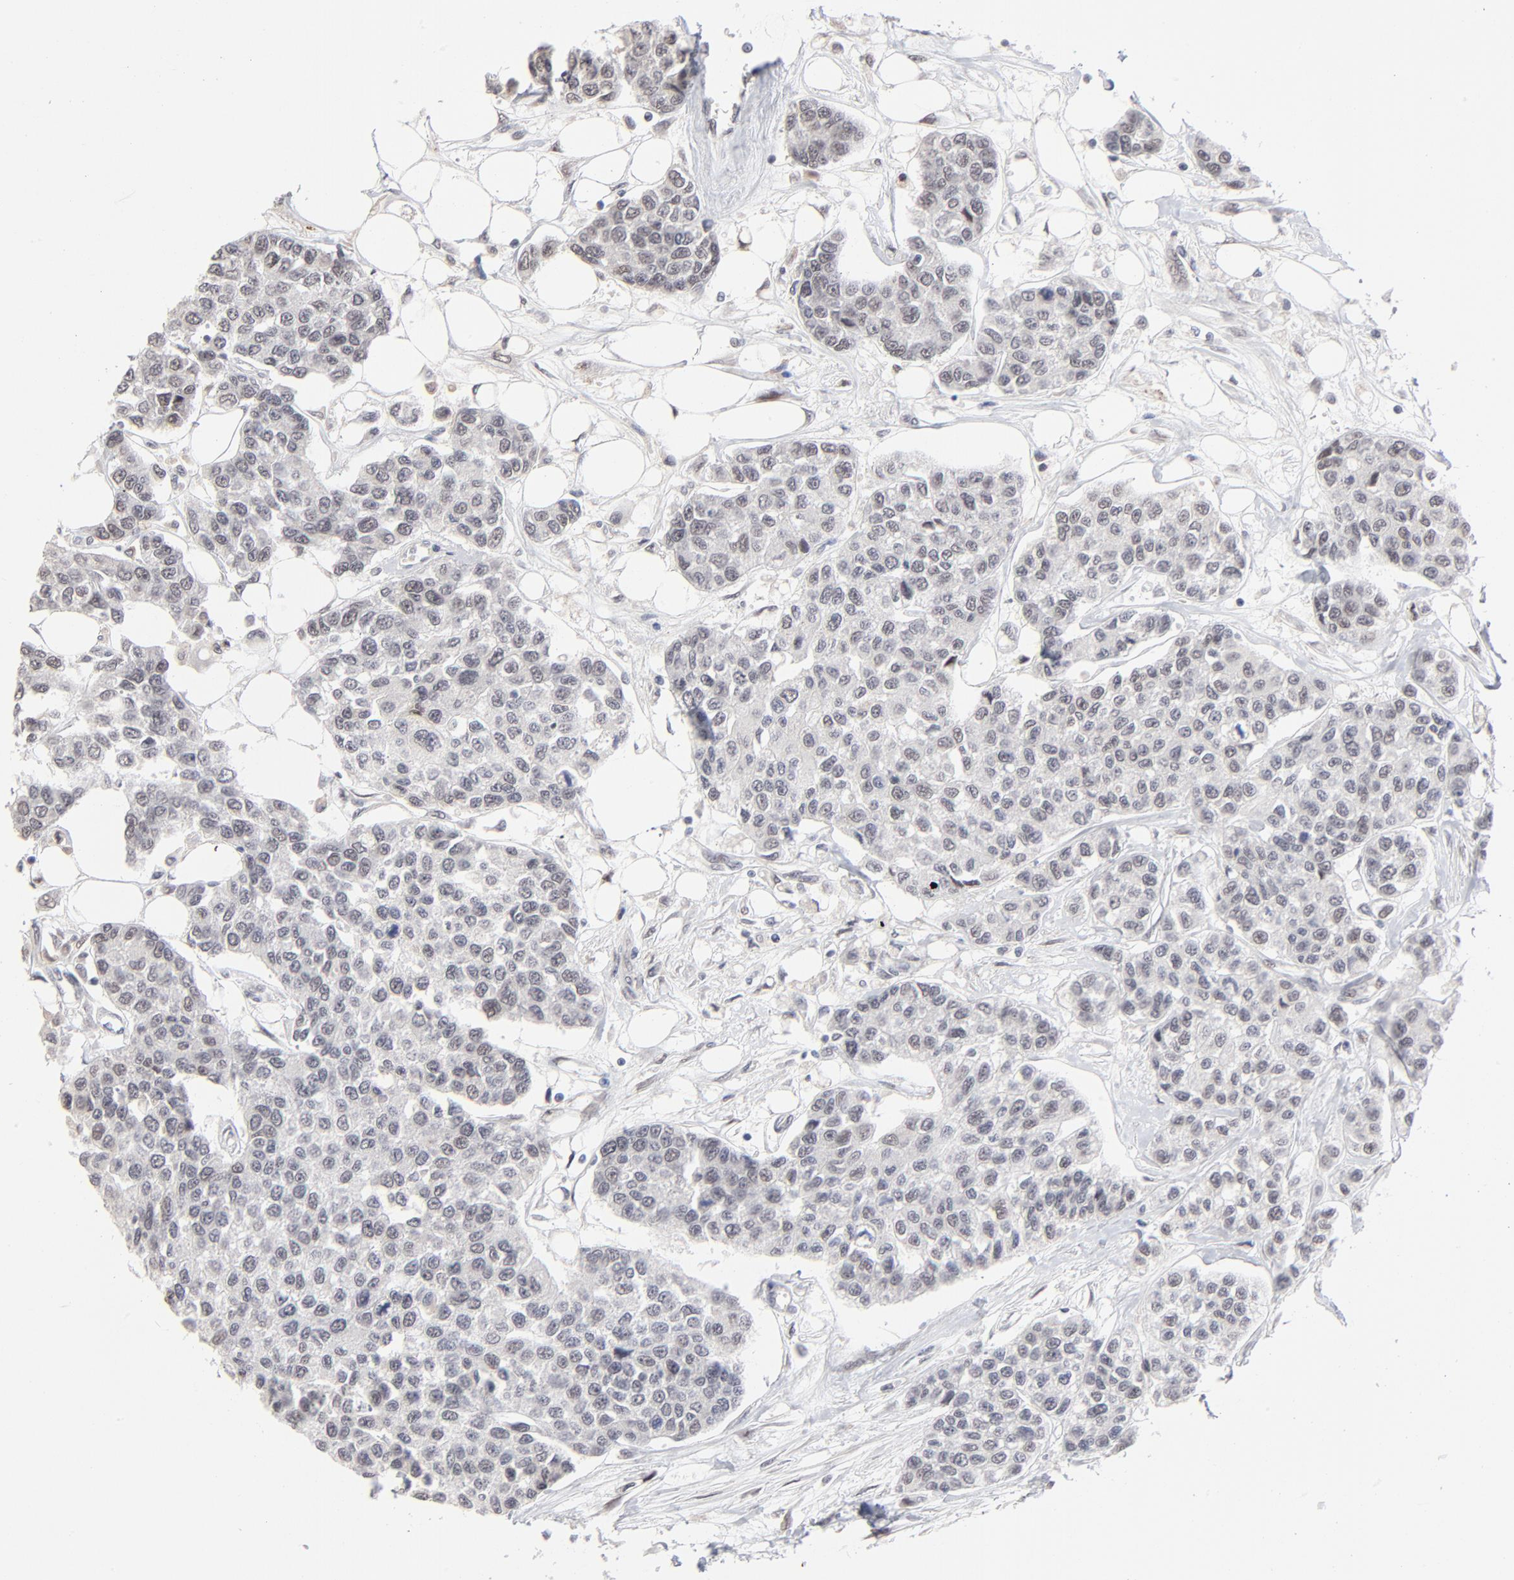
{"staining": {"intensity": "negative", "quantity": "none", "location": "none"}, "tissue": "breast cancer", "cell_type": "Tumor cells", "image_type": "cancer", "snomed": [{"axis": "morphology", "description": "Duct carcinoma"}, {"axis": "topography", "description": "Breast"}], "caption": "The micrograph displays no staining of tumor cells in breast intraductal carcinoma.", "gene": "MBIP", "patient": {"sex": "female", "age": 51}}